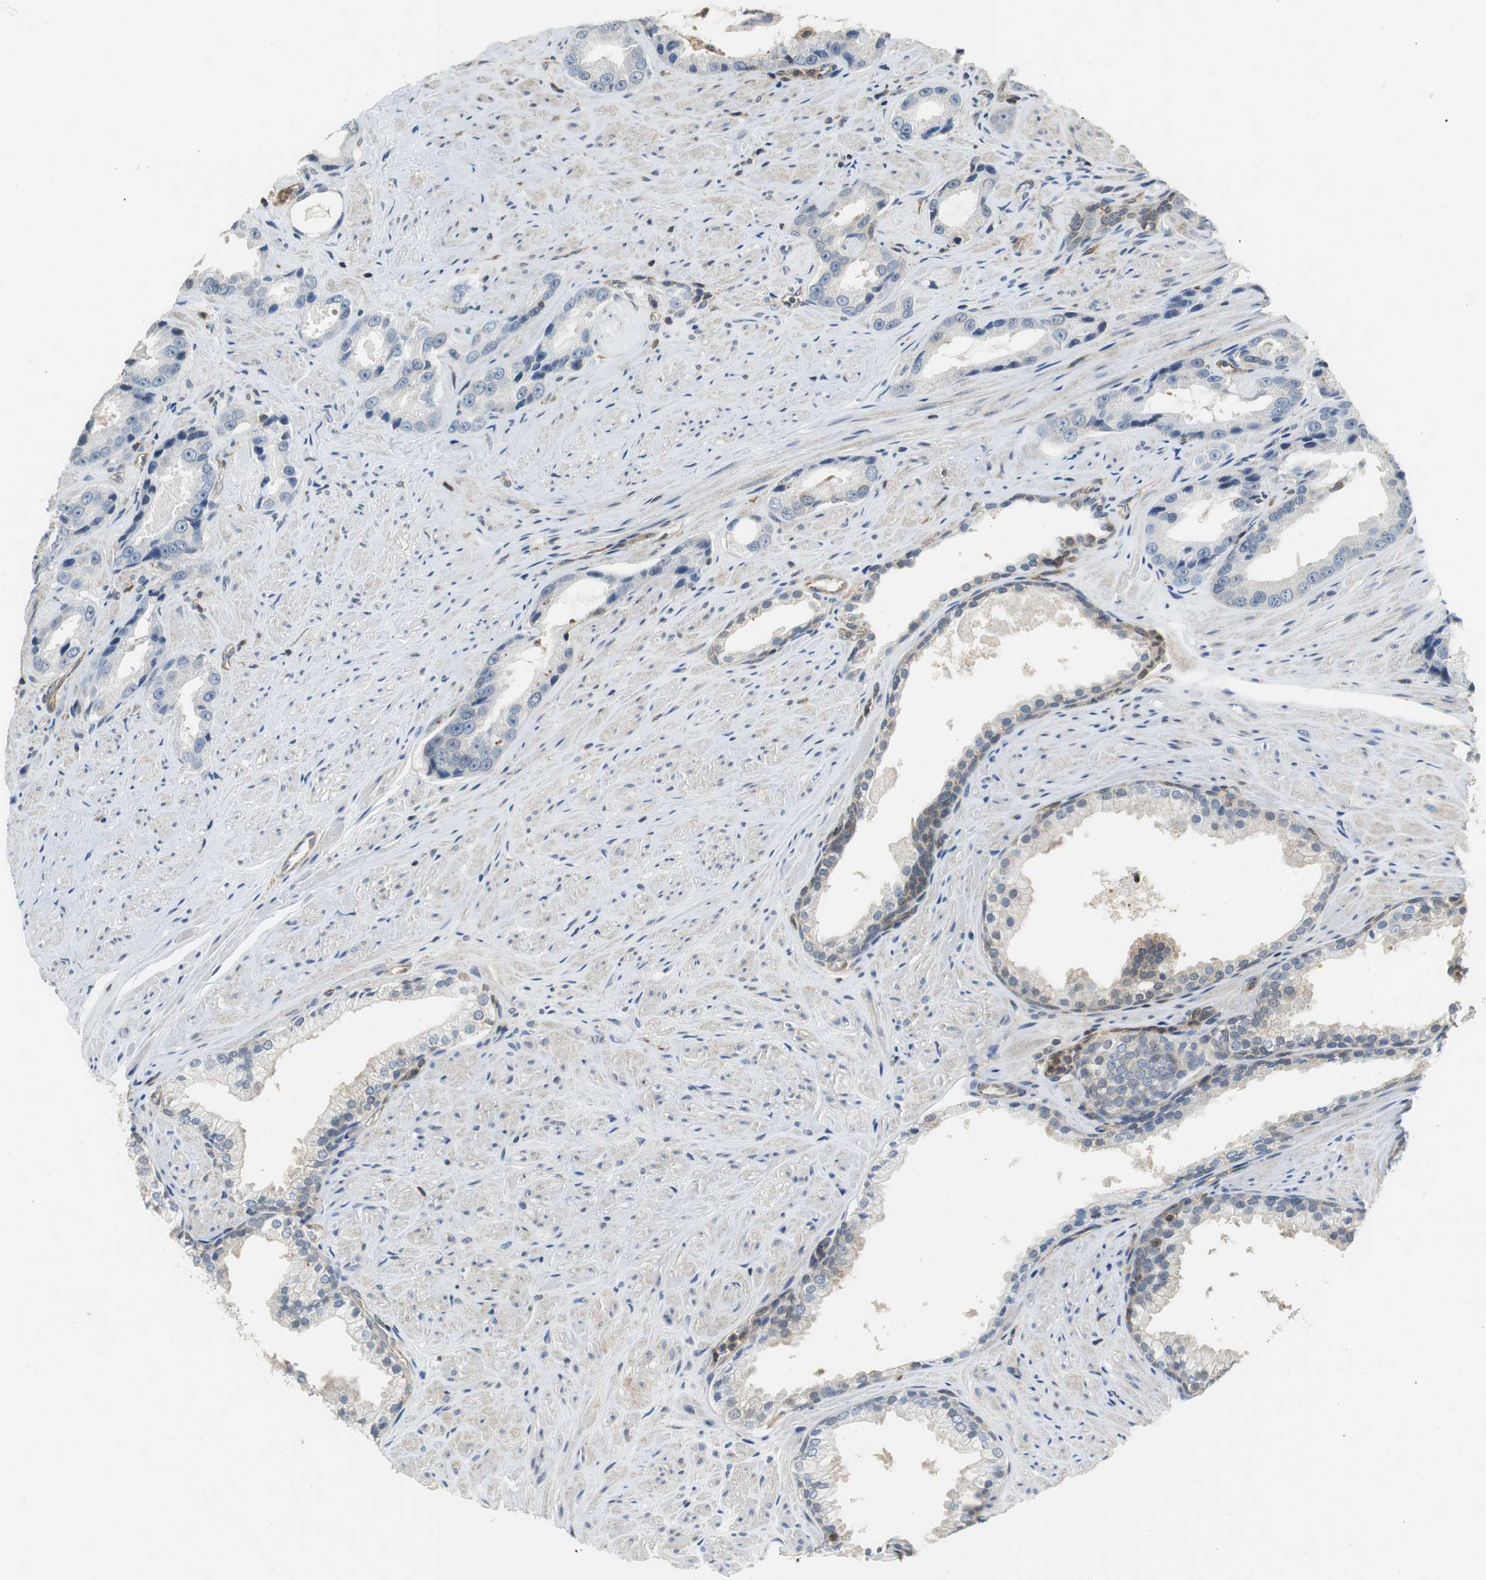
{"staining": {"intensity": "negative", "quantity": "none", "location": "none"}, "tissue": "prostate cancer", "cell_type": "Tumor cells", "image_type": "cancer", "snomed": [{"axis": "morphology", "description": "Adenocarcinoma, Medium grade"}, {"axis": "topography", "description": "Prostate"}], "caption": "High magnification brightfield microscopy of prostate cancer (adenocarcinoma (medium-grade)) stained with DAB (3,3'-diaminobenzidine) (brown) and counterstained with hematoxylin (blue): tumor cells show no significant staining. (DAB (3,3'-diaminobenzidine) immunohistochemistry visualized using brightfield microscopy, high magnification).", "gene": "GSDMD", "patient": {"sex": "male", "age": 60}}